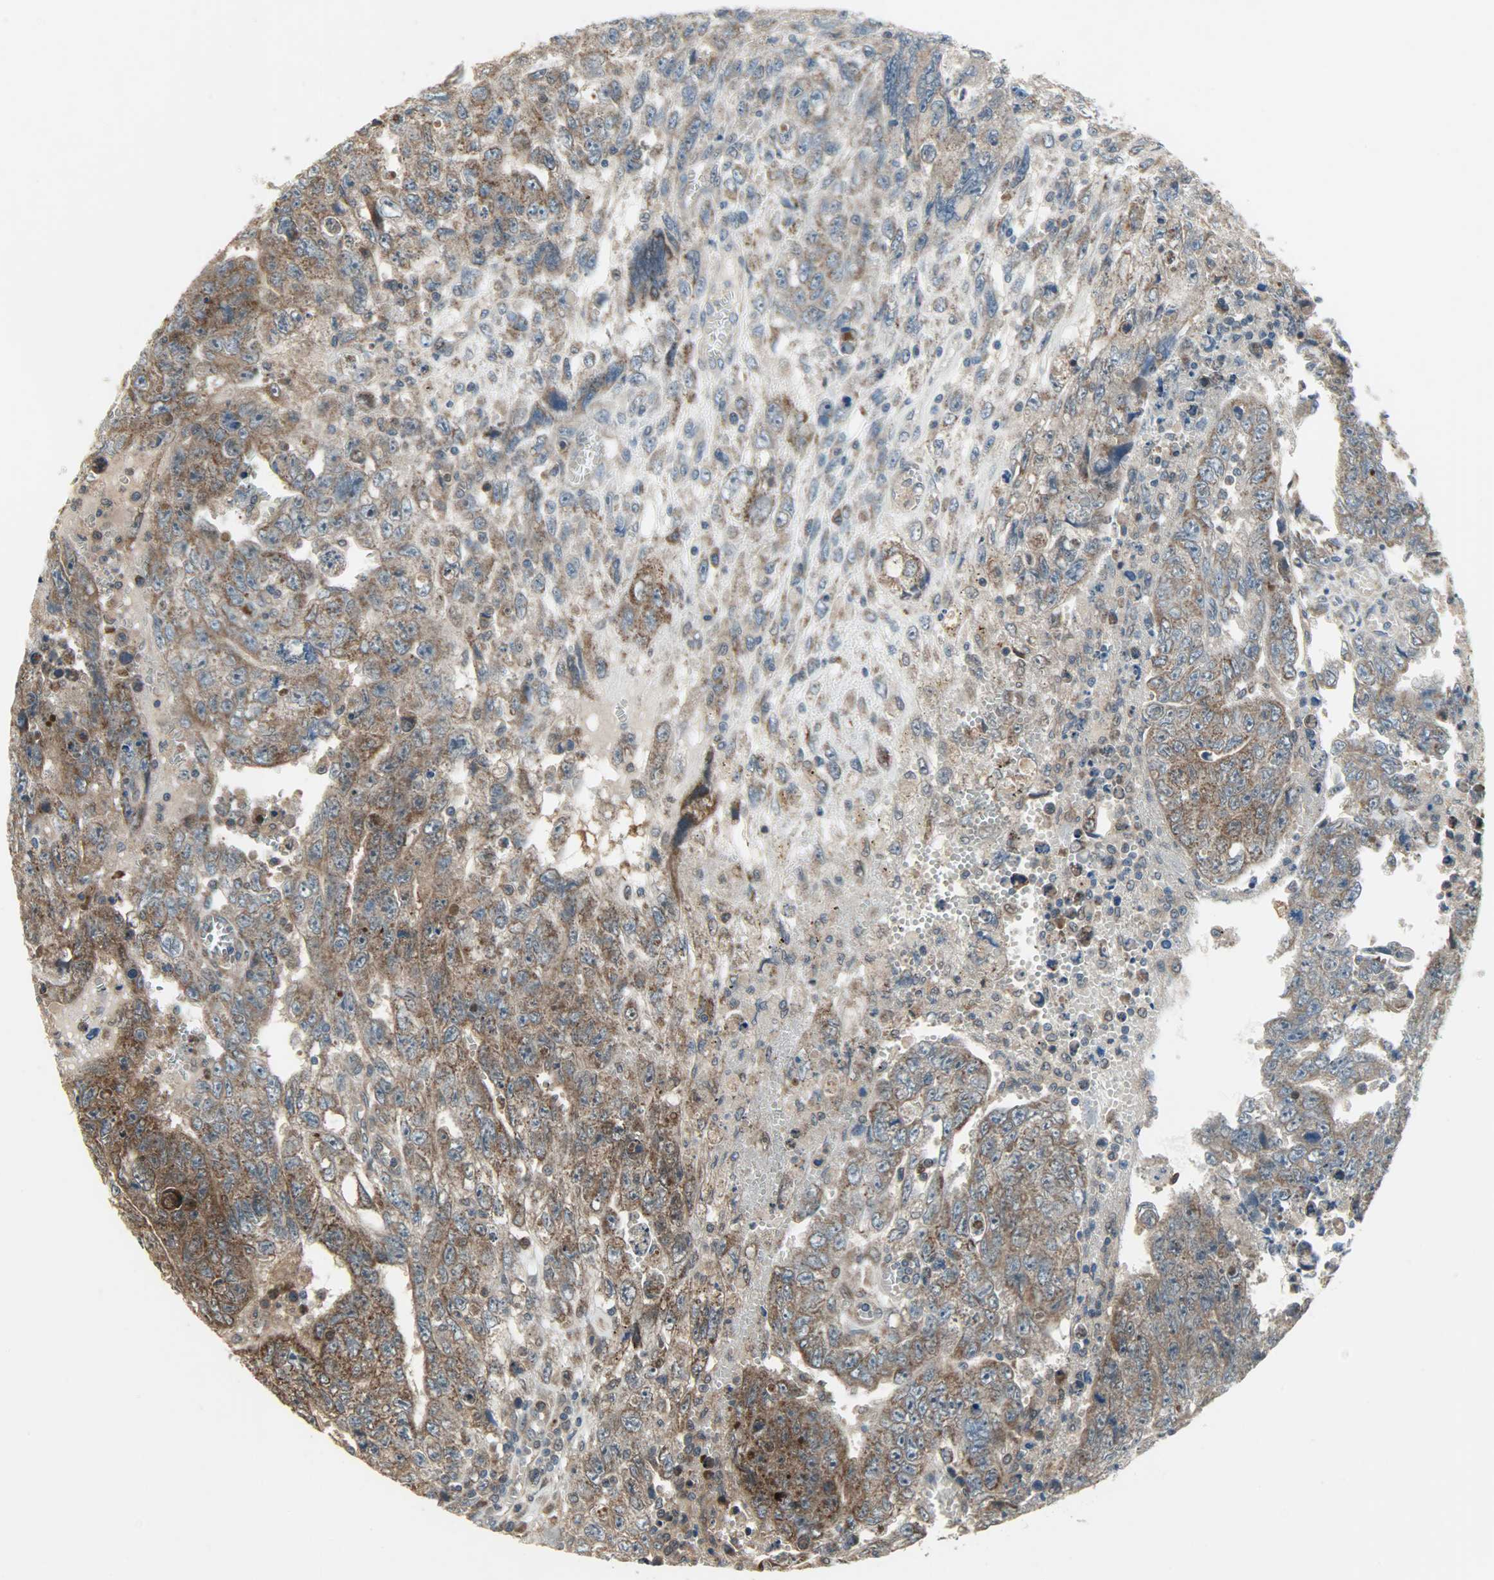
{"staining": {"intensity": "strong", "quantity": ">75%", "location": "cytoplasmic/membranous"}, "tissue": "testis cancer", "cell_type": "Tumor cells", "image_type": "cancer", "snomed": [{"axis": "morphology", "description": "Carcinoma, Embryonal, NOS"}, {"axis": "topography", "description": "Testis"}], "caption": "Testis cancer tissue displays strong cytoplasmic/membranous staining in approximately >75% of tumor cells, visualized by immunohistochemistry.", "gene": "AMT", "patient": {"sex": "male", "age": 28}}